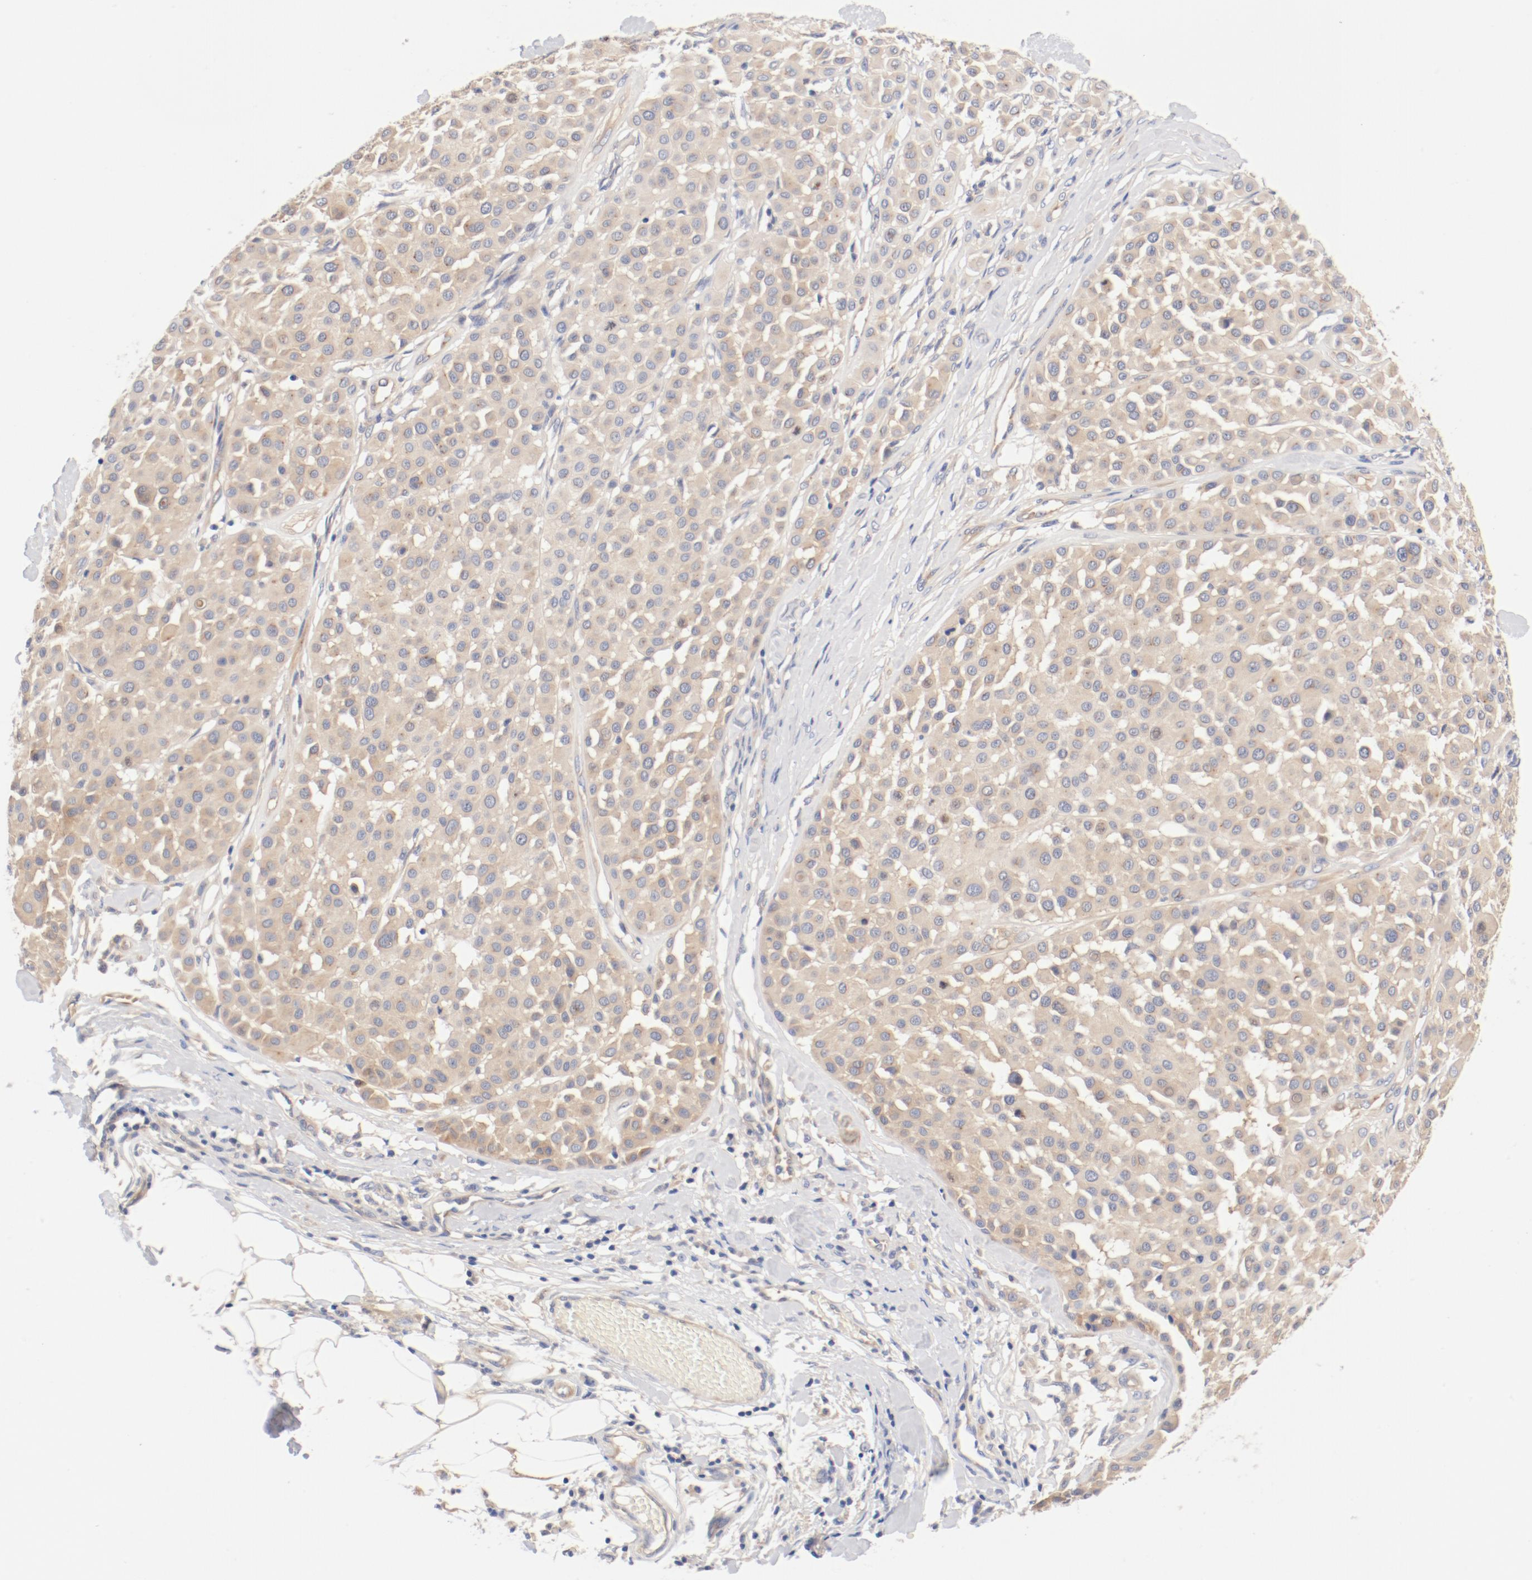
{"staining": {"intensity": "weak", "quantity": ">75%", "location": "cytoplasmic/membranous"}, "tissue": "melanoma", "cell_type": "Tumor cells", "image_type": "cancer", "snomed": [{"axis": "morphology", "description": "Malignant melanoma, Metastatic site"}, {"axis": "topography", "description": "Soft tissue"}], "caption": "A micrograph of human malignant melanoma (metastatic site) stained for a protein demonstrates weak cytoplasmic/membranous brown staining in tumor cells.", "gene": "DYNC1H1", "patient": {"sex": "male", "age": 41}}